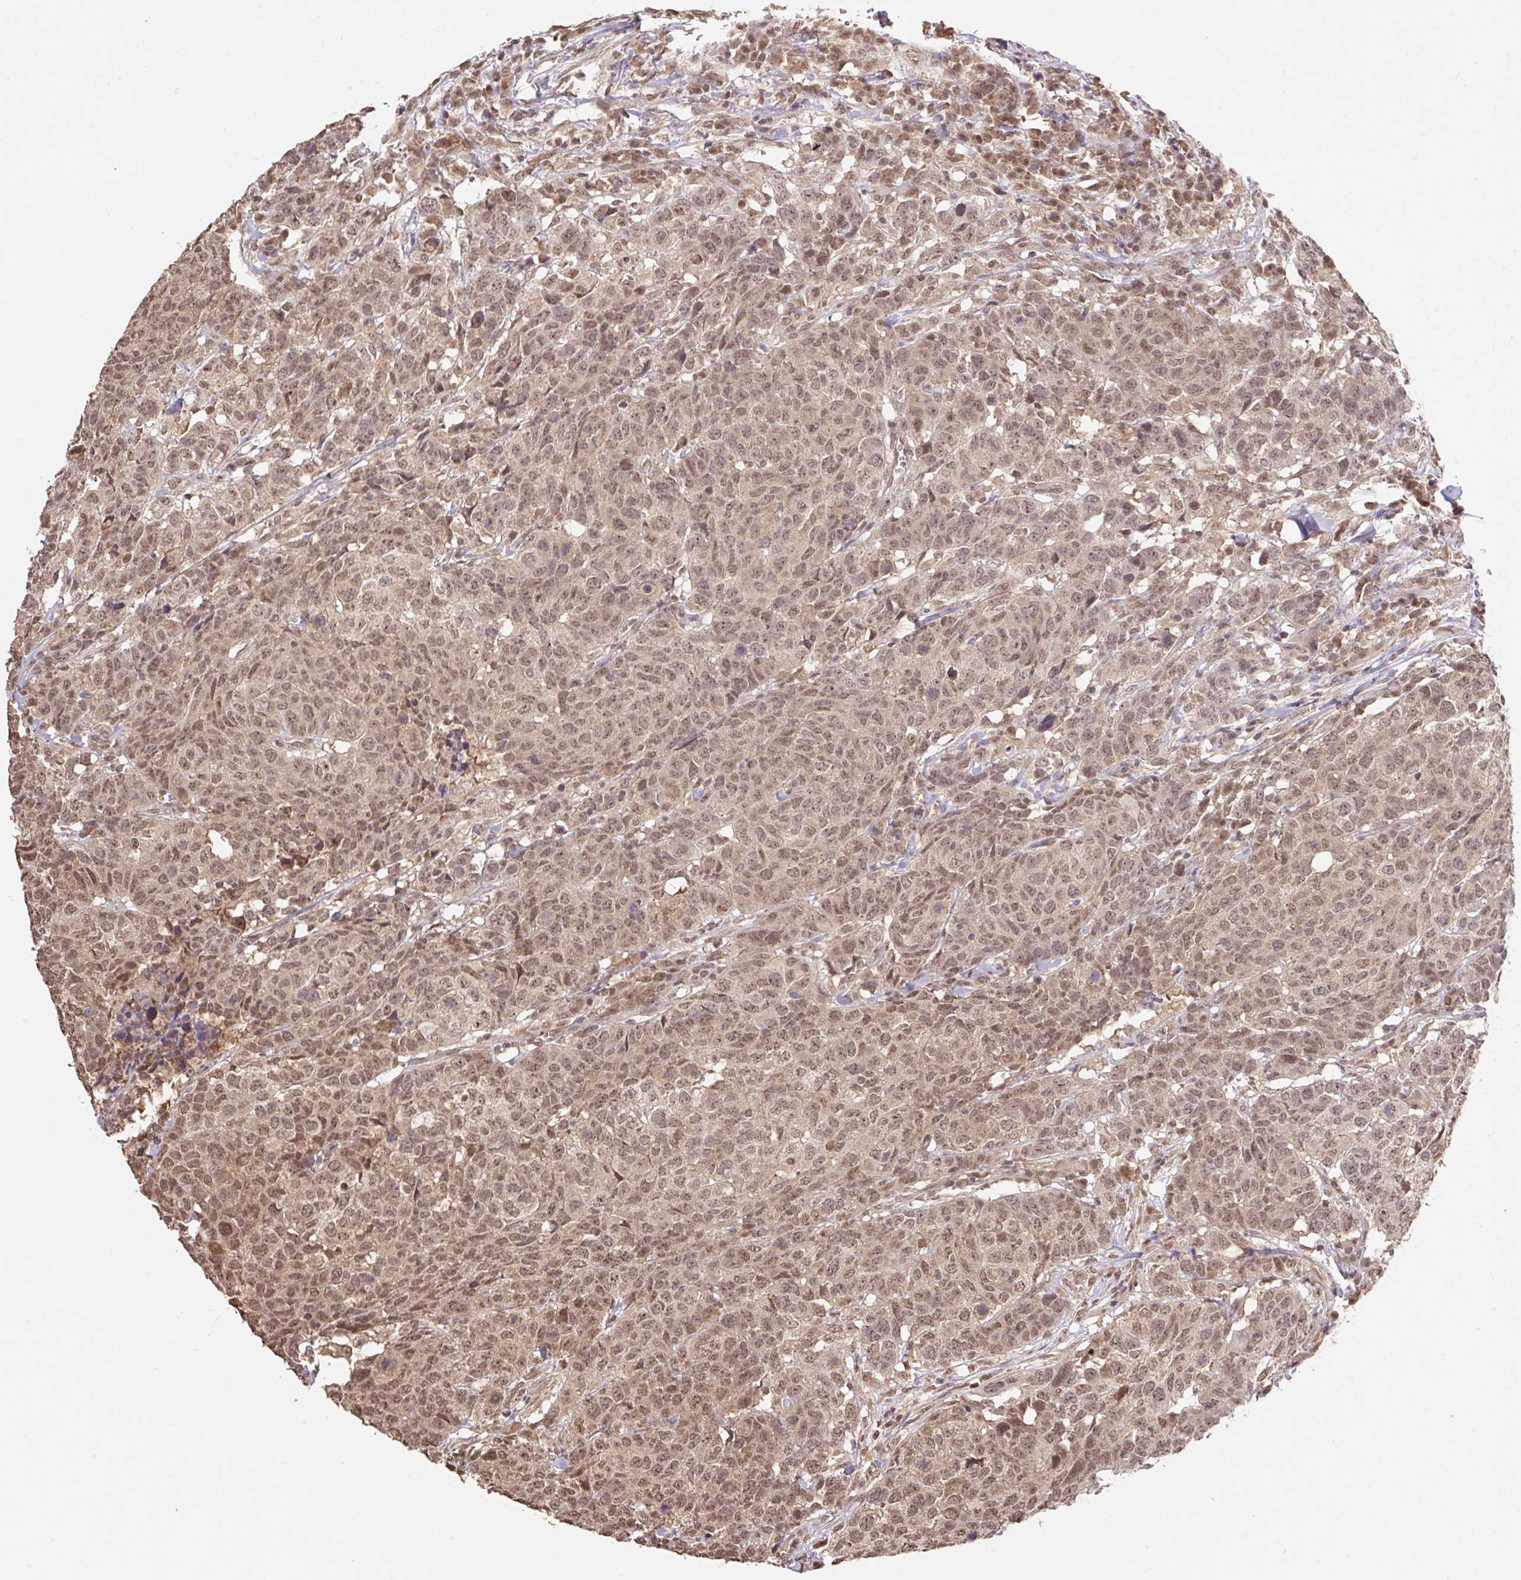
{"staining": {"intensity": "moderate", "quantity": ">75%", "location": "nuclear"}, "tissue": "head and neck cancer", "cell_type": "Tumor cells", "image_type": "cancer", "snomed": [{"axis": "morphology", "description": "Normal tissue, NOS"}, {"axis": "morphology", "description": "Squamous cell carcinoma, NOS"}, {"axis": "topography", "description": "Skeletal muscle"}, {"axis": "topography", "description": "Vascular tissue"}, {"axis": "topography", "description": "Peripheral nerve tissue"}, {"axis": "topography", "description": "Head-Neck"}], "caption": "IHC micrograph of neoplastic tissue: head and neck squamous cell carcinoma stained using immunohistochemistry exhibits medium levels of moderate protein expression localized specifically in the nuclear of tumor cells, appearing as a nuclear brown color.", "gene": "VPS25", "patient": {"sex": "male", "age": 66}}